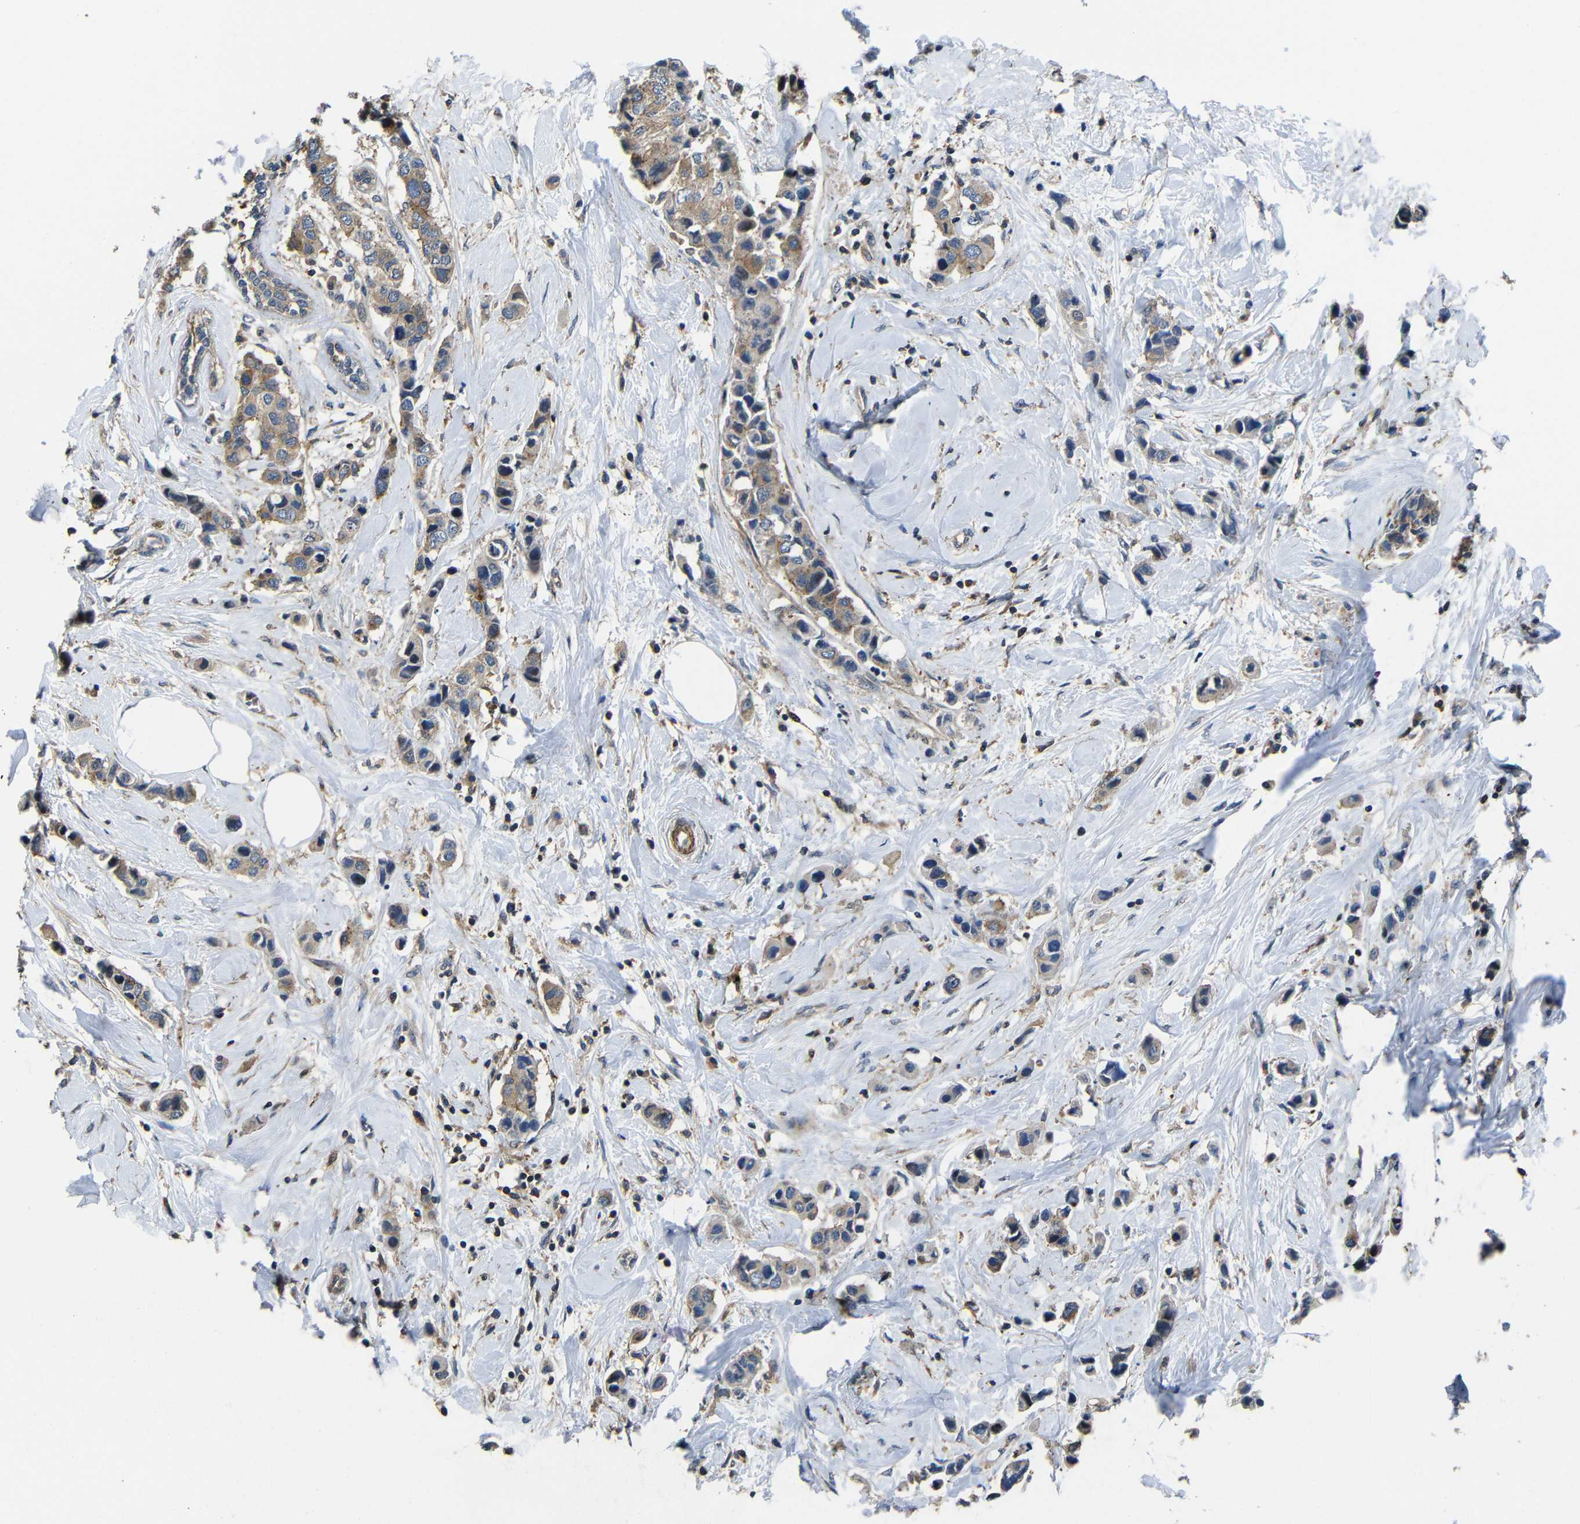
{"staining": {"intensity": "moderate", "quantity": ">75%", "location": "cytoplasmic/membranous"}, "tissue": "breast cancer", "cell_type": "Tumor cells", "image_type": "cancer", "snomed": [{"axis": "morphology", "description": "Normal tissue, NOS"}, {"axis": "morphology", "description": "Duct carcinoma"}, {"axis": "topography", "description": "Breast"}], "caption": "Immunohistochemical staining of breast infiltrating ductal carcinoma demonstrates moderate cytoplasmic/membranous protein staining in approximately >75% of tumor cells.", "gene": "GDI1", "patient": {"sex": "female", "age": 50}}